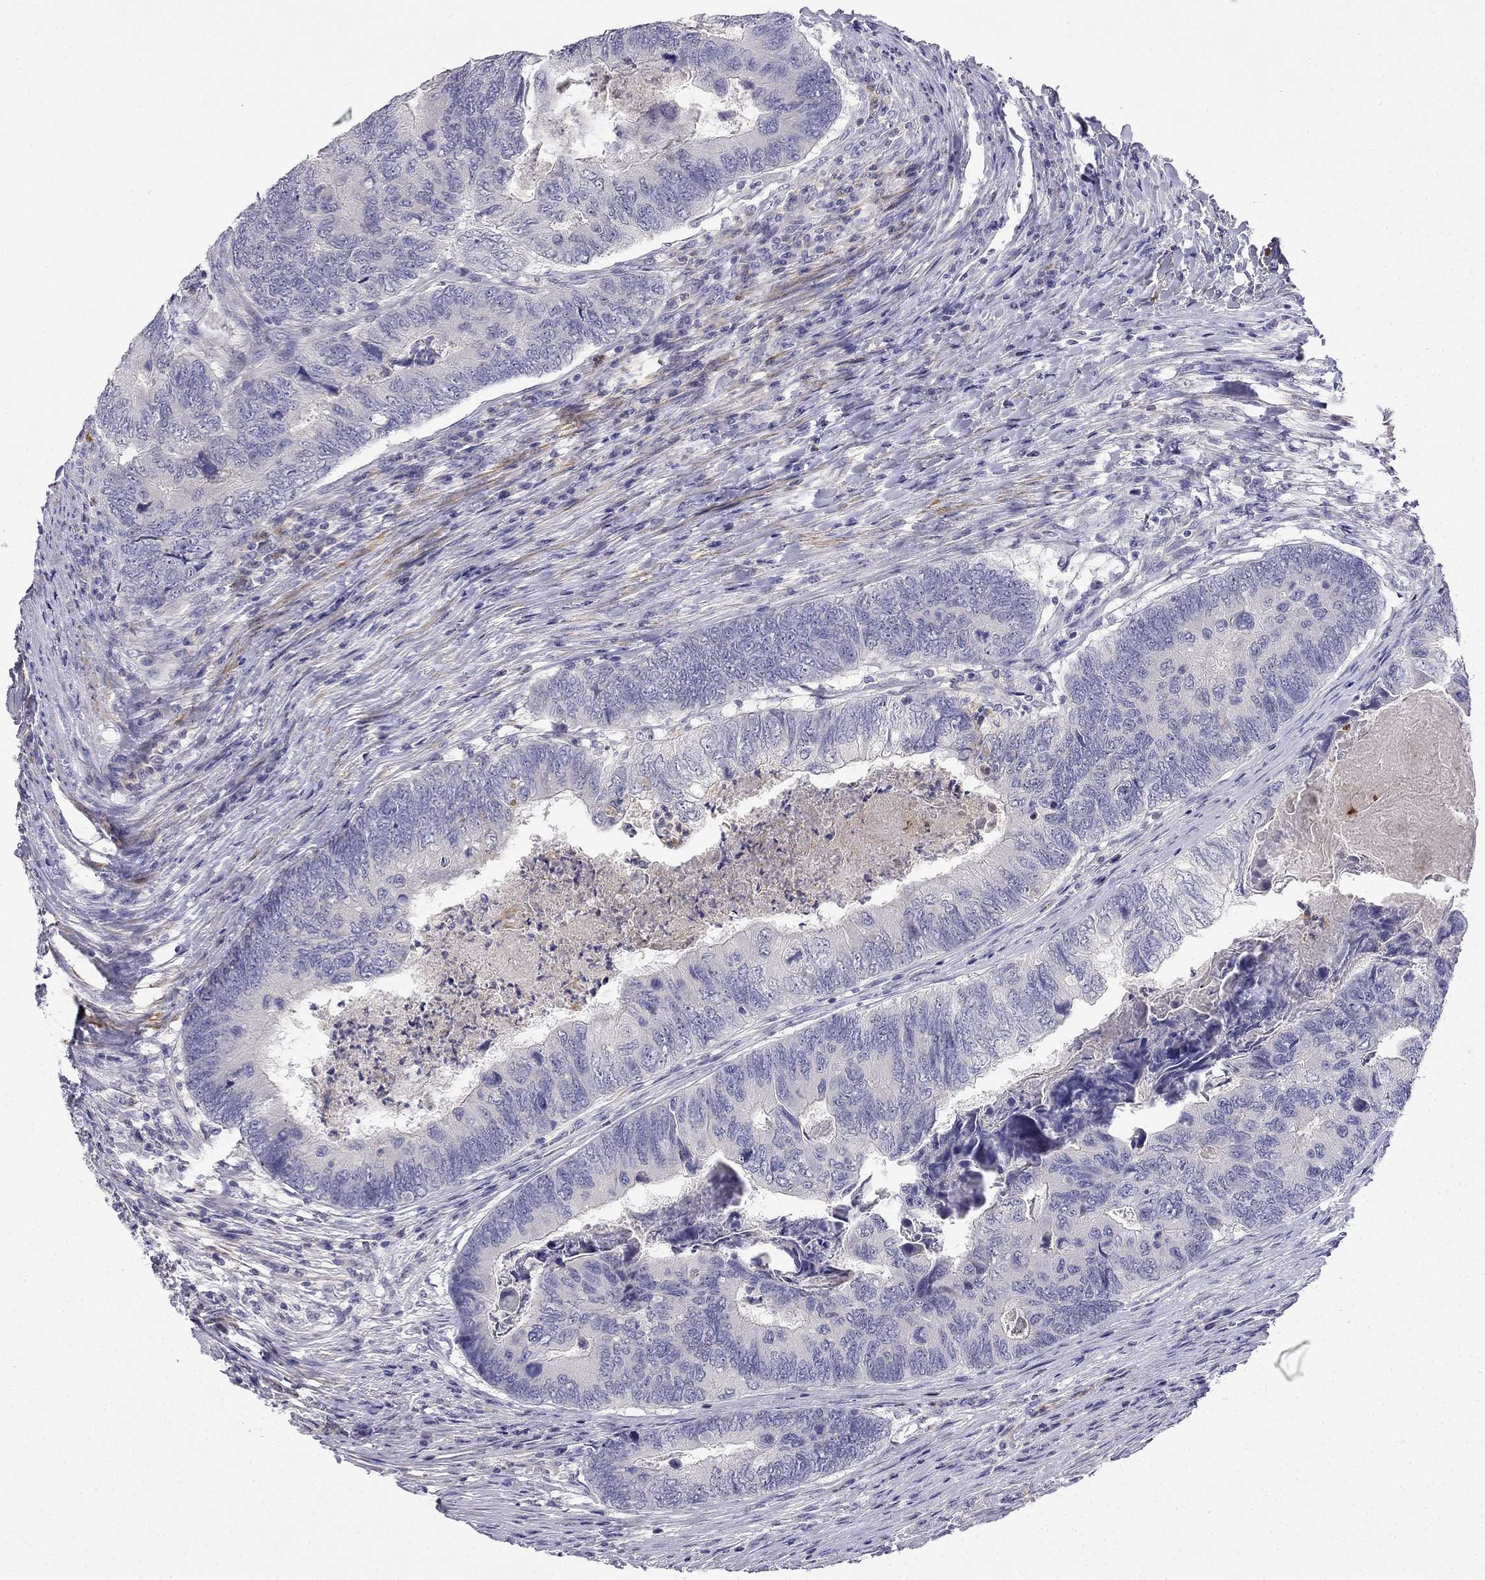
{"staining": {"intensity": "negative", "quantity": "none", "location": "none"}, "tissue": "colorectal cancer", "cell_type": "Tumor cells", "image_type": "cancer", "snomed": [{"axis": "morphology", "description": "Adenocarcinoma, NOS"}, {"axis": "topography", "description": "Colon"}], "caption": "Tumor cells show no significant positivity in colorectal cancer.", "gene": "C16orf89", "patient": {"sex": "female", "age": 67}}